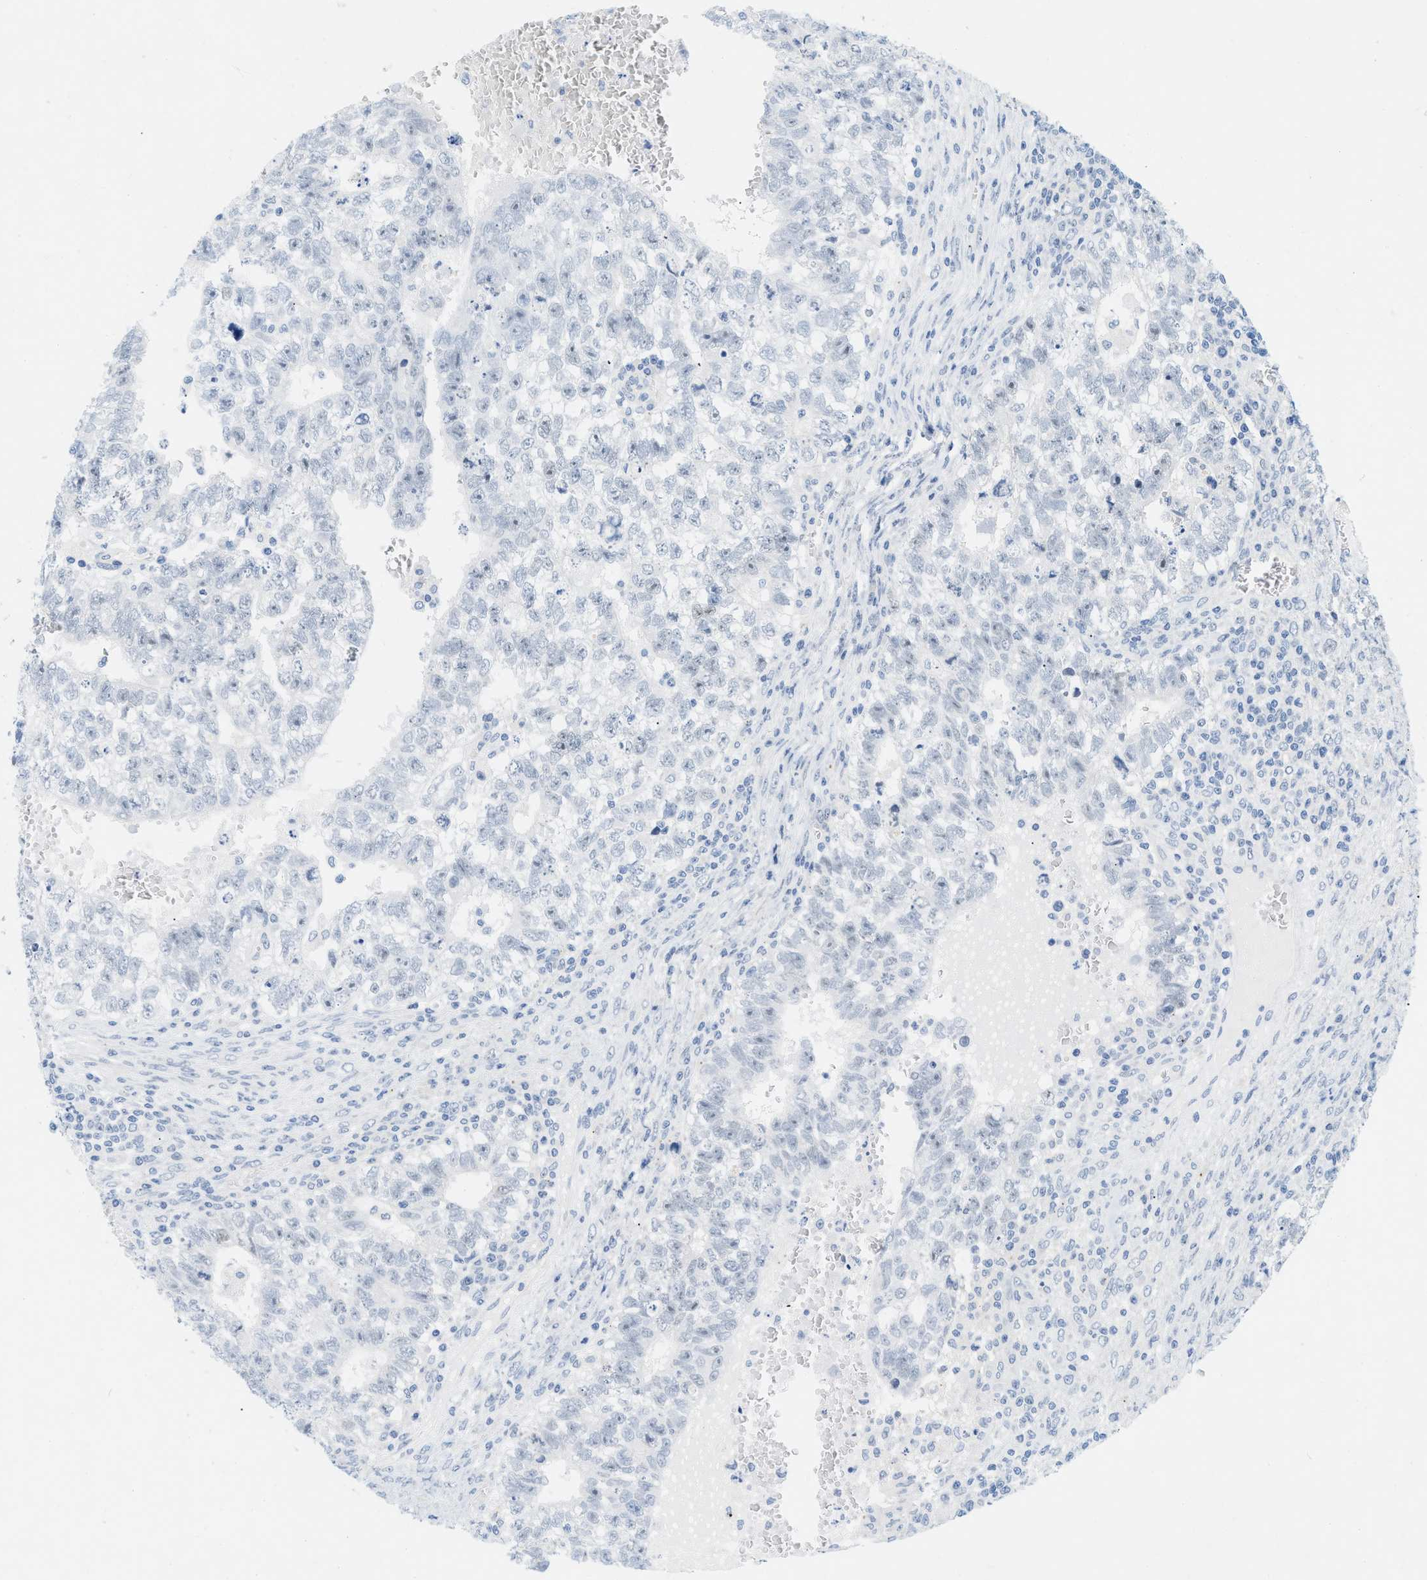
{"staining": {"intensity": "negative", "quantity": "none", "location": "none"}, "tissue": "testis cancer", "cell_type": "Tumor cells", "image_type": "cancer", "snomed": [{"axis": "morphology", "description": "Seminoma, NOS"}, {"axis": "morphology", "description": "Carcinoma, Embryonal, NOS"}, {"axis": "topography", "description": "Testis"}], "caption": "Protein analysis of testis embryonal carcinoma exhibits no significant staining in tumor cells.", "gene": "HLTF", "patient": {"sex": "male", "age": 38}}